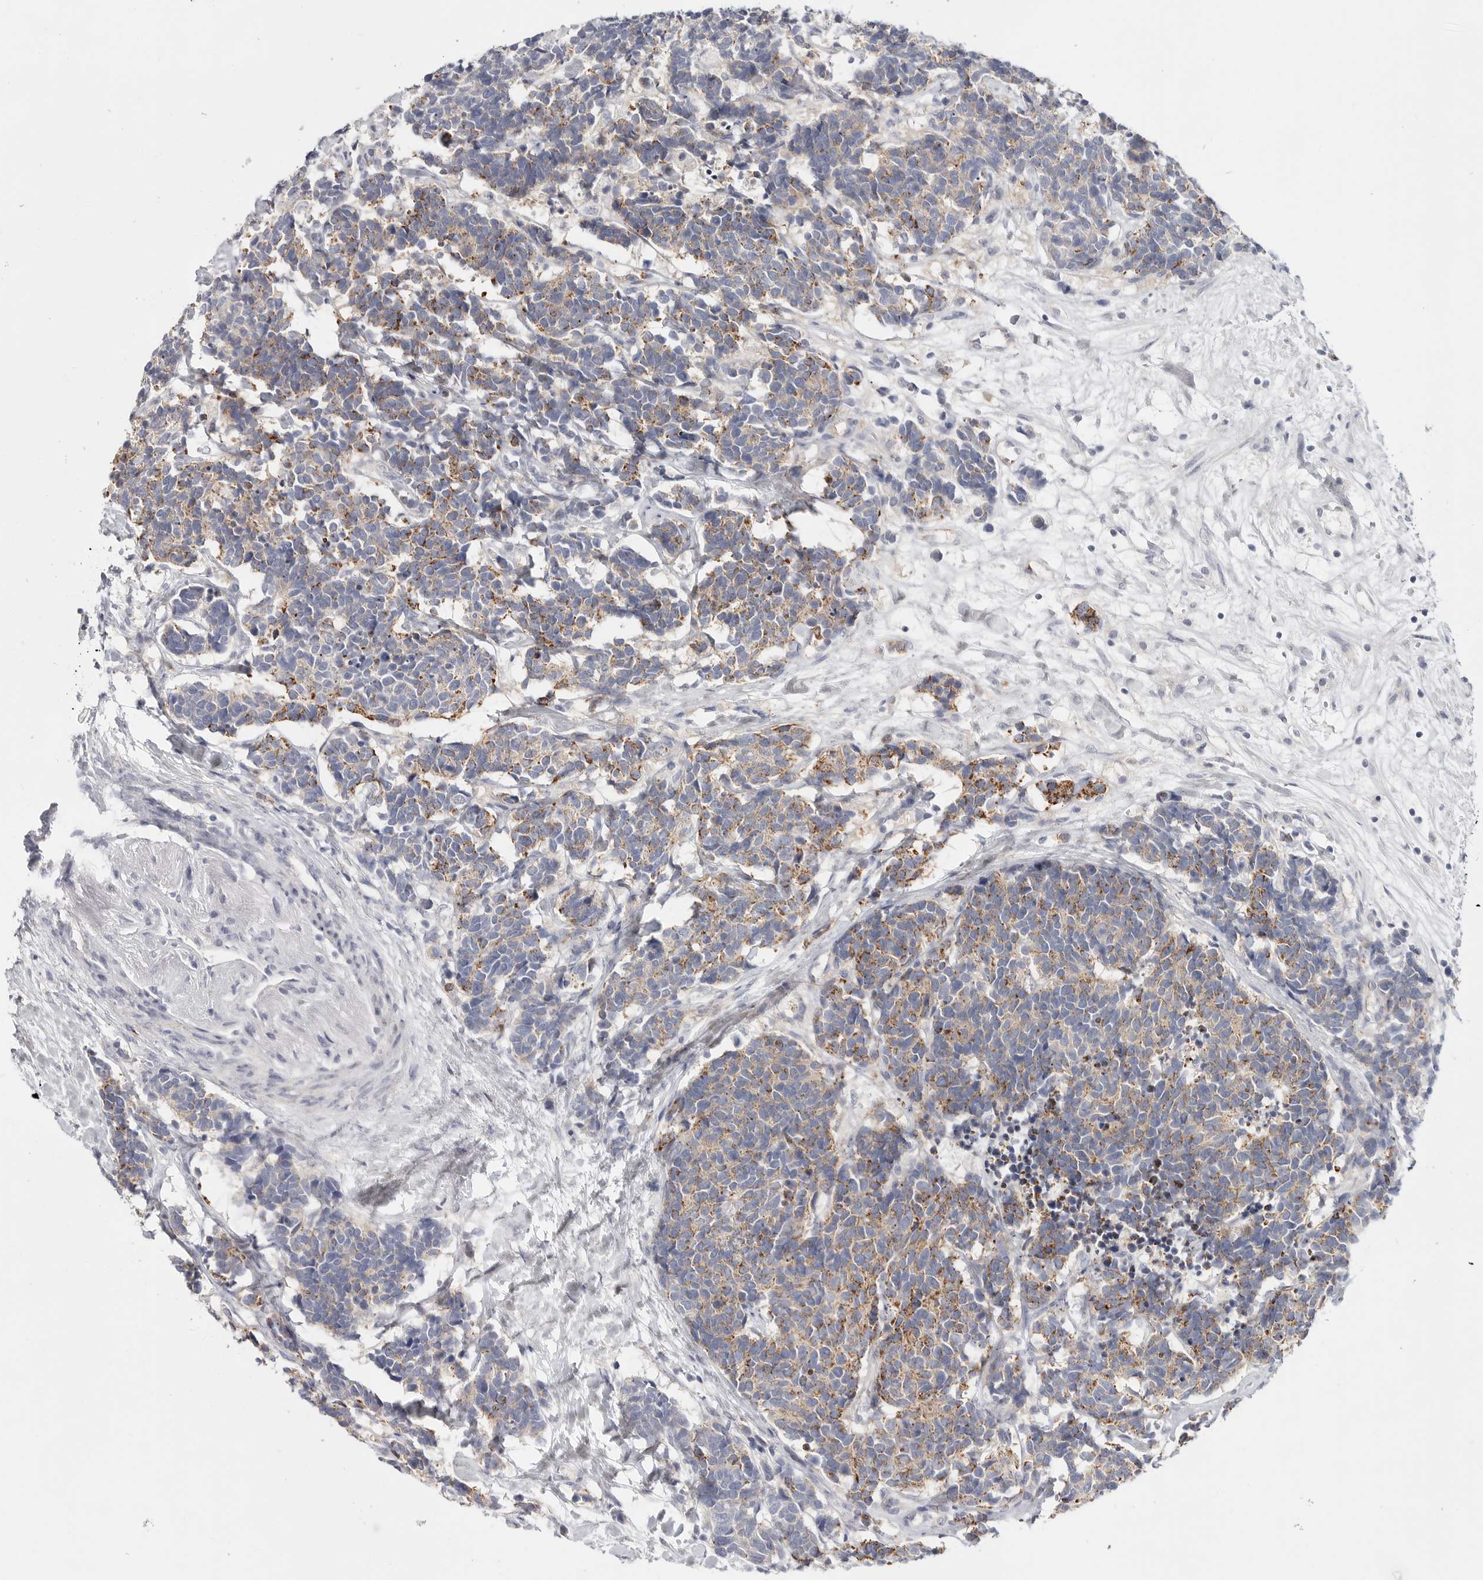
{"staining": {"intensity": "moderate", "quantity": "25%-75%", "location": "cytoplasmic/membranous"}, "tissue": "carcinoid", "cell_type": "Tumor cells", "image_type": "cancer", "snomed": [{"axis": "morphology", "description": "Carcinoma, NOS"}, {"axis": "morphology", "description": "Carcinoid, malignant, NOS"}, {"axis": "topography", "description": "Urinary bladder"}], "caption": "Tumor cells demonstrate medium levels of moderate cytoplasmic/membranous positivity in about 25%-75% of cells in human carcinoid. The staining is performed using DAB brown chromogen to label protein expression. The nuclei are counter-stained blue using hematoxylin.", "gene": "ELP3", "patient": {"sex": "male", "age": 57}}